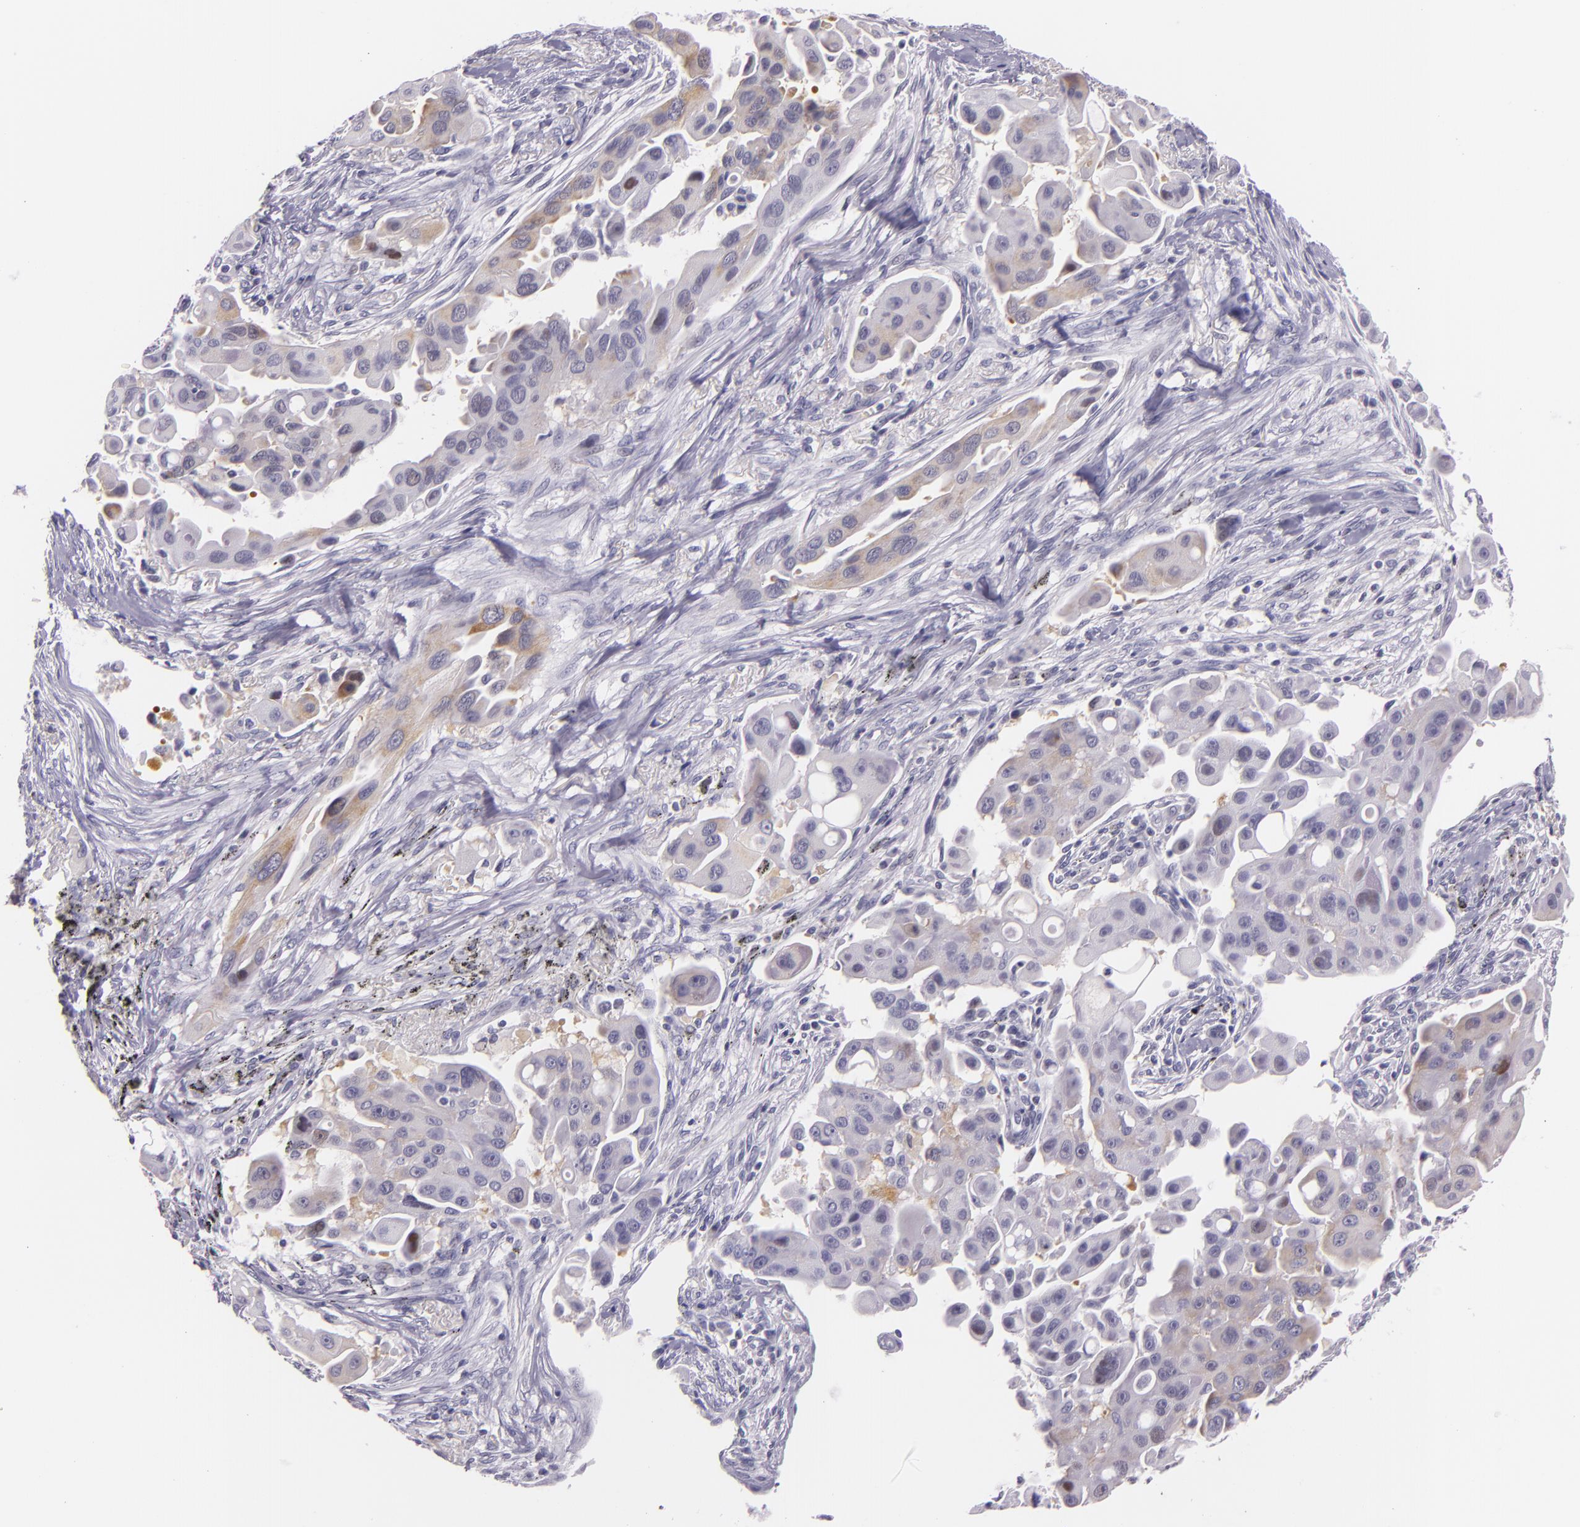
{"staining": {"intensity": "weak", "quantity": "25%-75%", "location": "cytoplasmic/membranous"}, "tissue": "lung cancer", "cell_type": "Tumor cells", "image_type": "cancer", "snomed": [{"axis": "morphology", "description": "Adenocarcinoma, NOS"}, {"axis": "topography", "description": "Lung"}], "caption": "The micrograph reveals staining of lung cancer, revealing weak cytoplasmic/membranous protein expression (brown color) within tumor cells.", "gene": "HSP90AA1", "patient": {"sex": "male", "age": 68}}